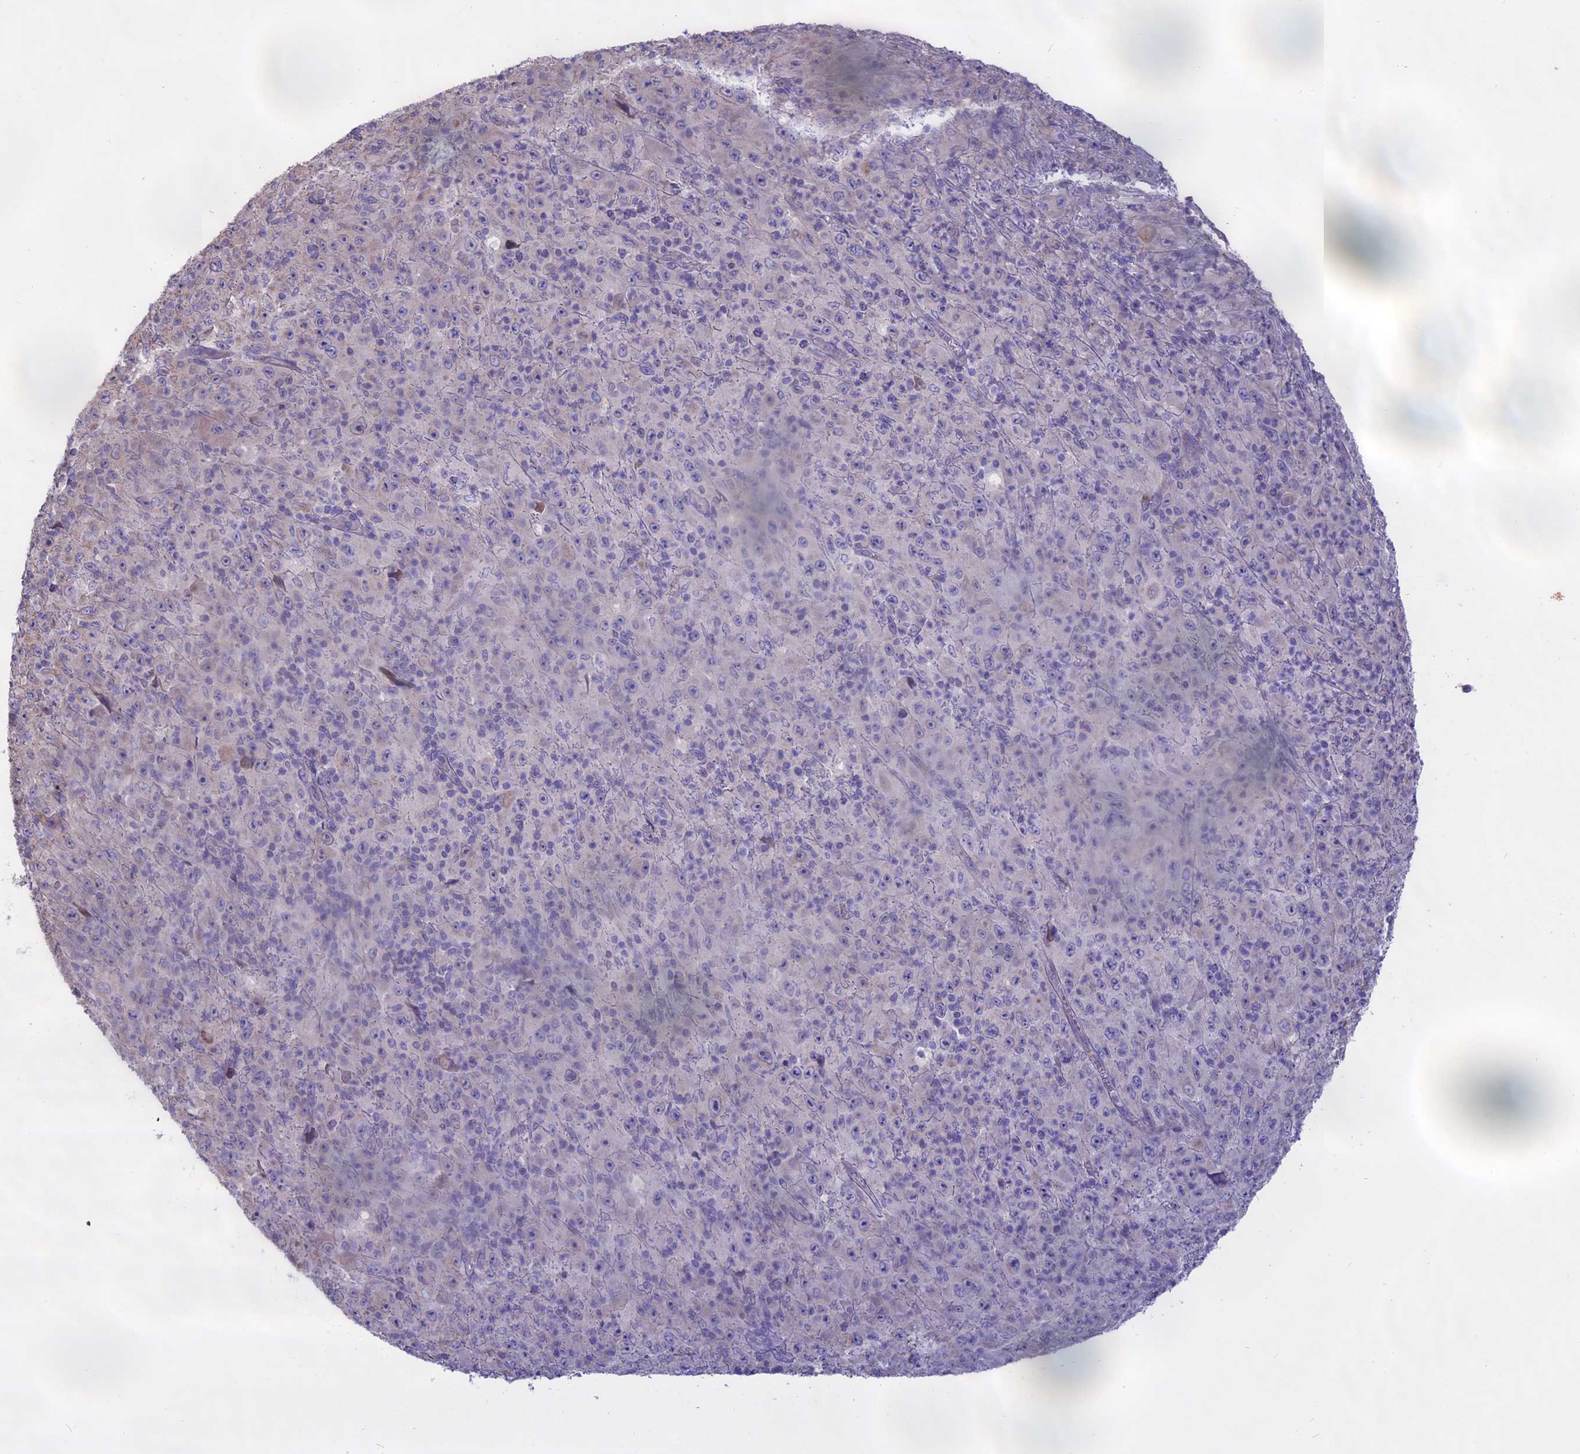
{"staining": {"intensity": "negative", "quantity": "none", "location": "none"}, "tissue": "melanoma", "cell_type": "Tumor cells", "image_type": "cancer", "snomed": [{"axis": "morphology", "description": "Malignant melanoma, Metastatic site"}, {"axis": "topography", "description": "Skin"}], "caption": "Immunohistochemistry image of neoplastic tissue: human melanoma stained with DAB (3,3'-diaminobenzidine) demonstrates no significant protein staining in tumor cells.", "gene": "WFDC2", "patient": {"sex": "female", "age": 56}}